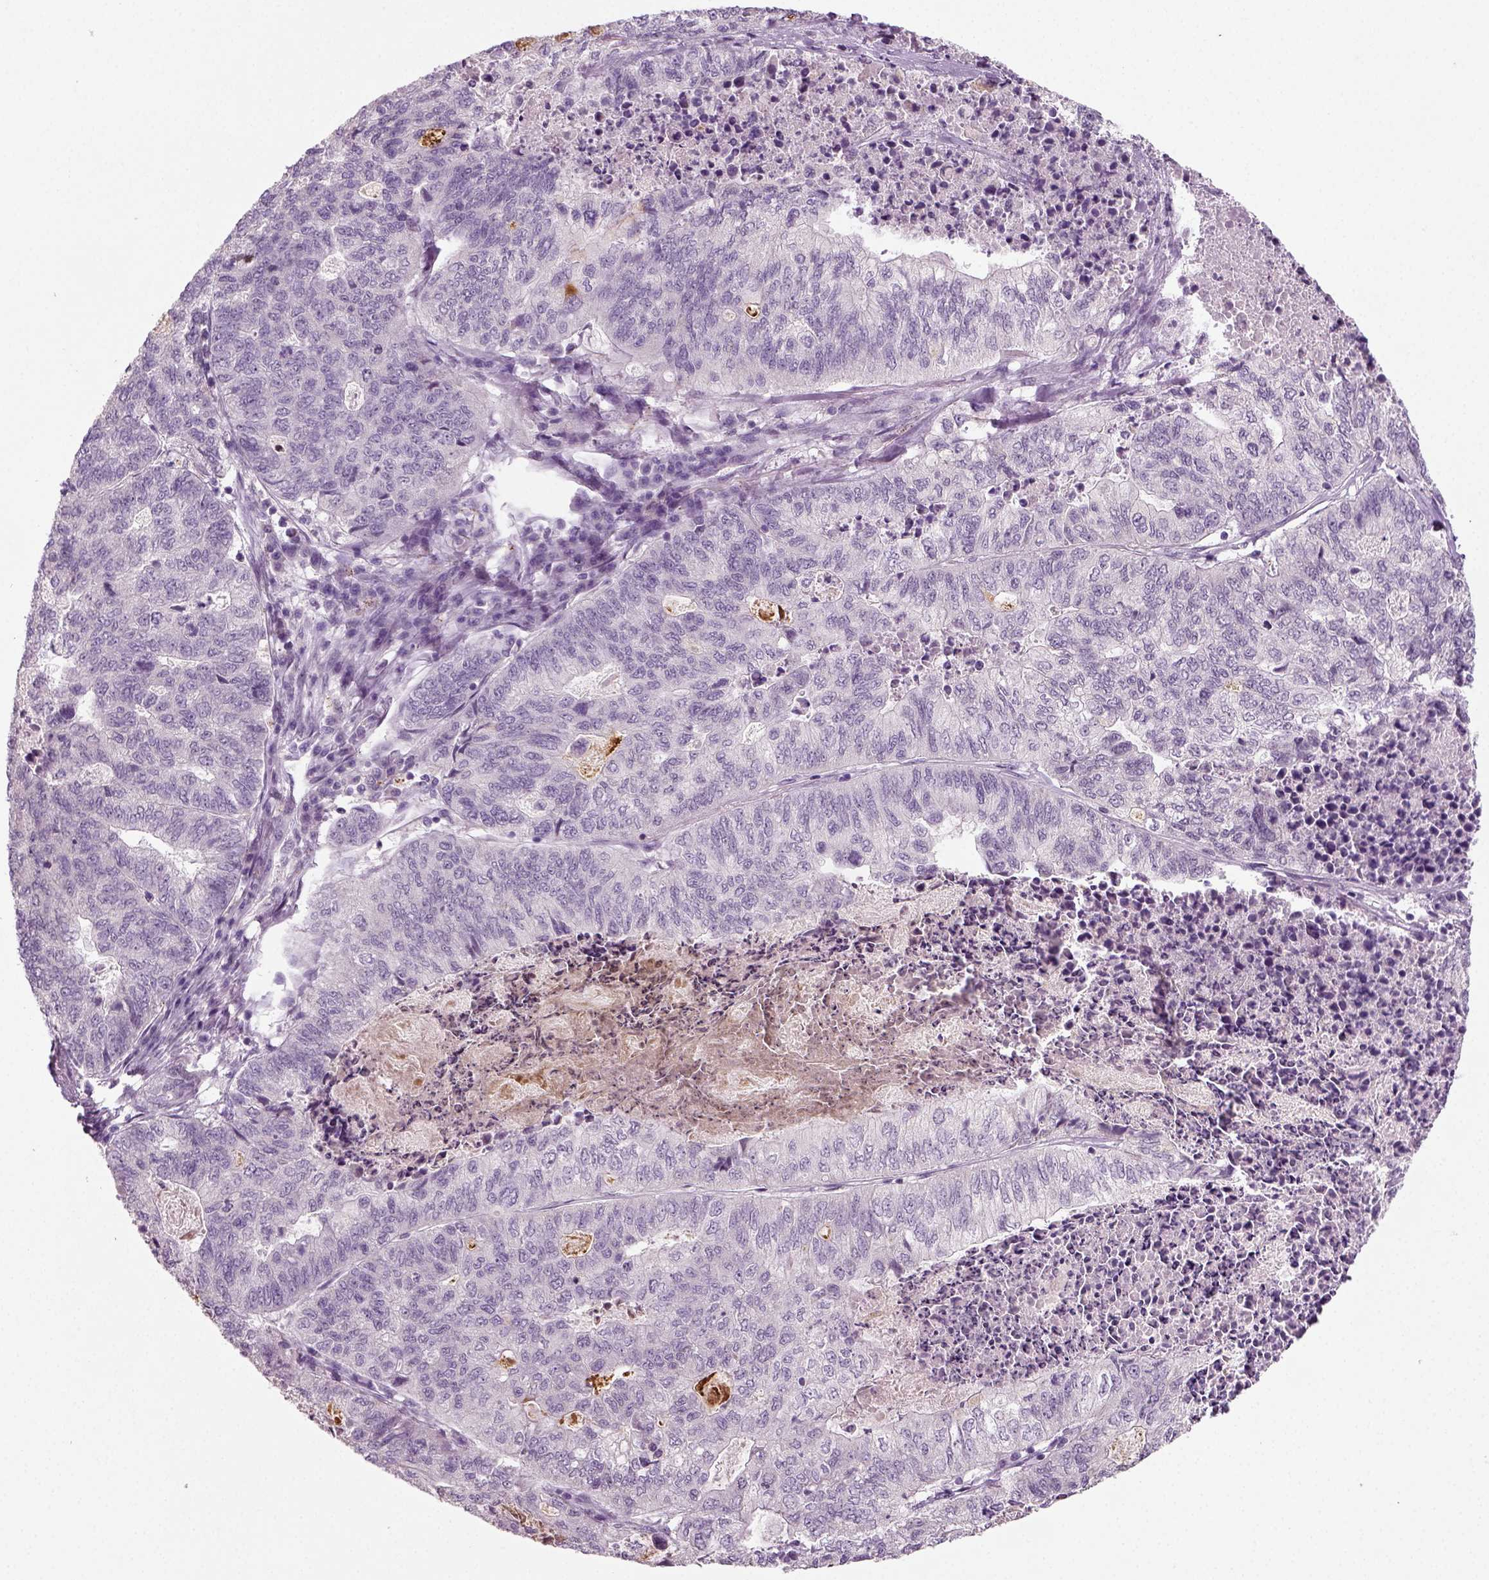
{"staining": {"intensity": "negative", "quantity": "none", "location": "none"}, "tissue": "stomach cancer", "cell_type": "Tumor cells", "image_type": "cancer", "snomed": [{"axis": "morphology", "description": "Adenocarcinoma, NOS"}, {"axis": "topography", "description": "Stomach, upper"}], "caption": "A high-resolution image shows immunohistochemistry (IHC) staining of stomach cancer, which reveals no significant expression in tumor cells.", "gene": "SYNGAP1", "patient": {"sex": "female", "age": 67}}